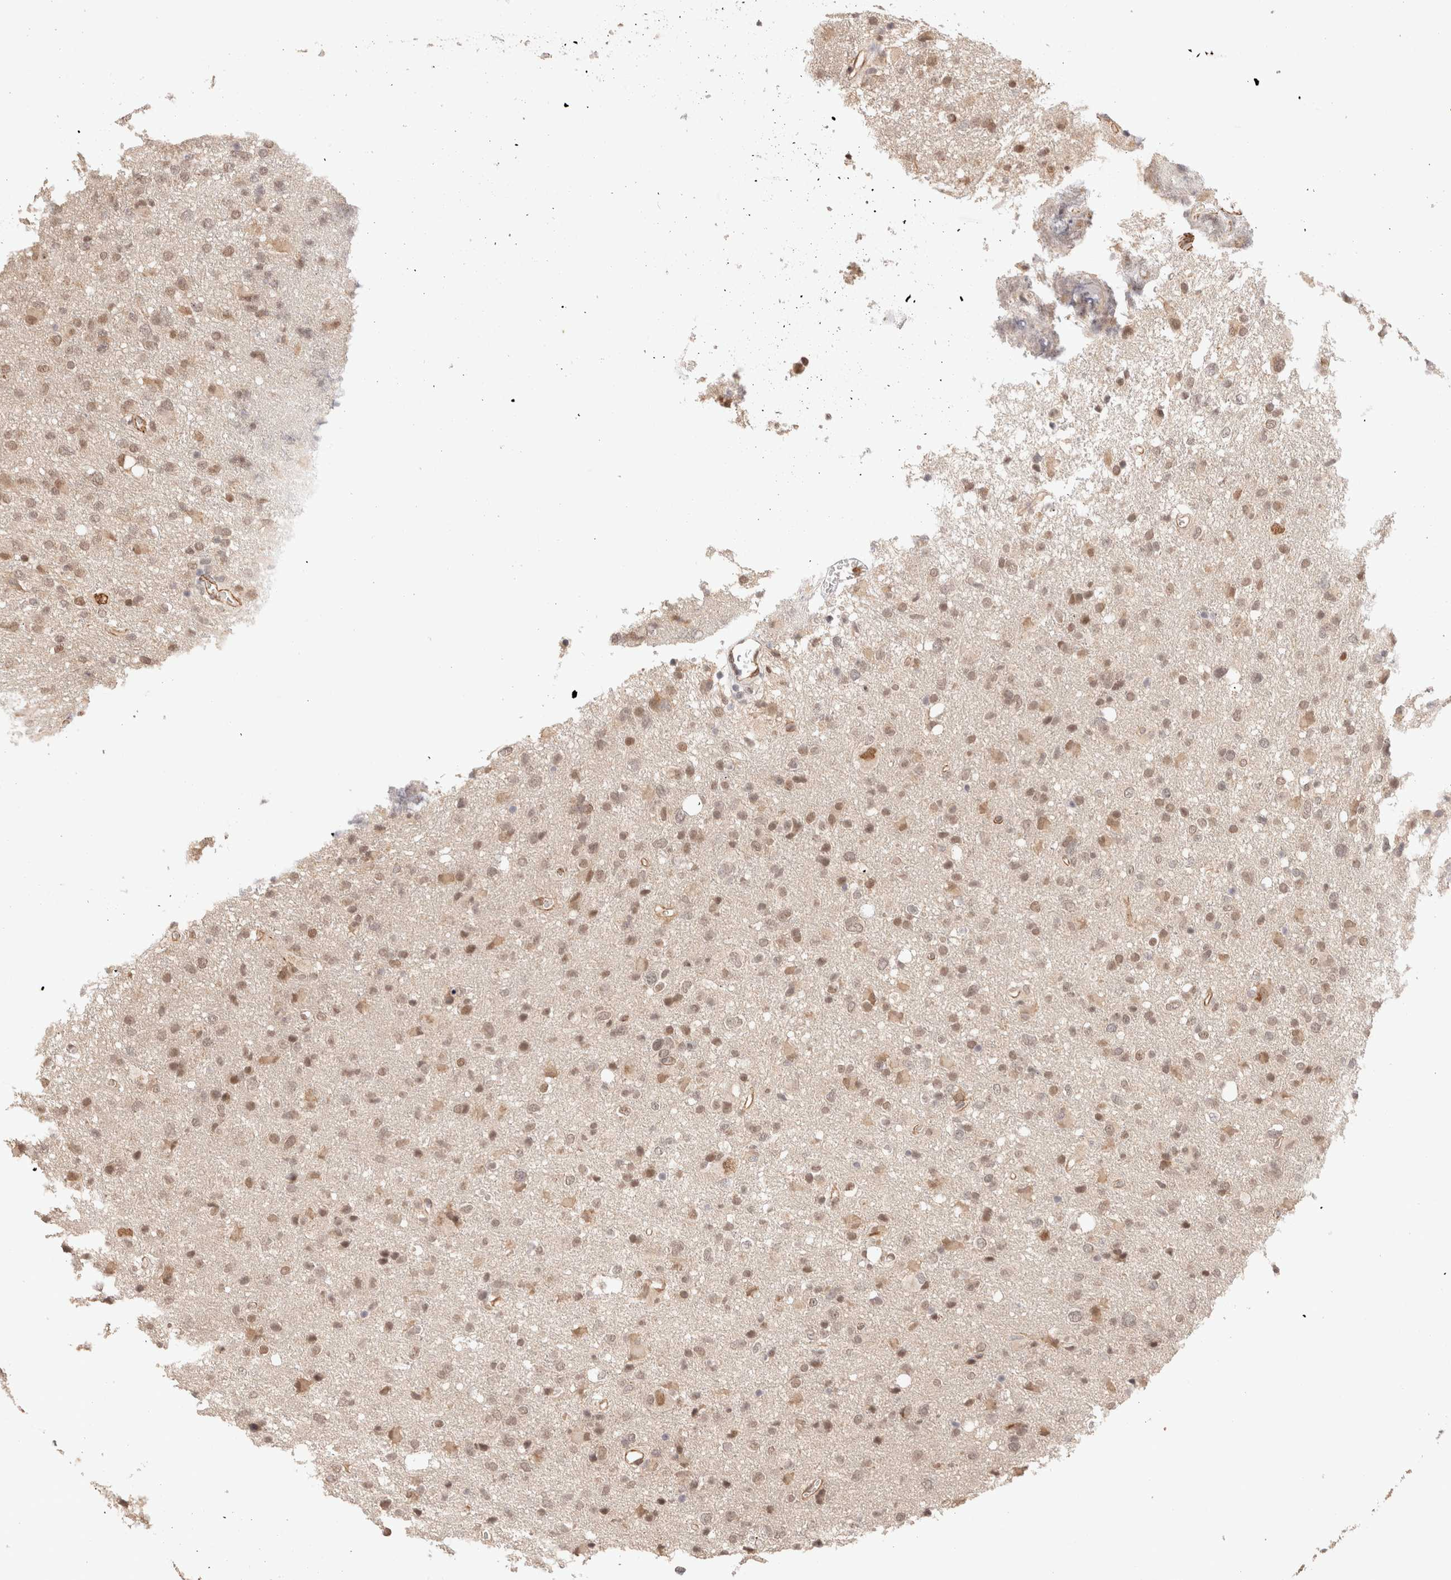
{"staining": {"intensity": "weak", "quantity": ">75%", "location": "nuclear"}, "tissue": "glioma", "cell_type": "Tumor cells", "image_type": "cancer", "snomed": [{"axis": "morphology", "description": "Glioma, malignant, High grade"}, {"axis": "topography", "description": "Brain"}], "caption": "Immunohistochemical staining of malignant glioma (high-grade) displays low levels of weak nuclear positivity in approximately >75% of tumor cells.", "gene": "BRPF3", "patient": {"sex": "female", "age": 57}}